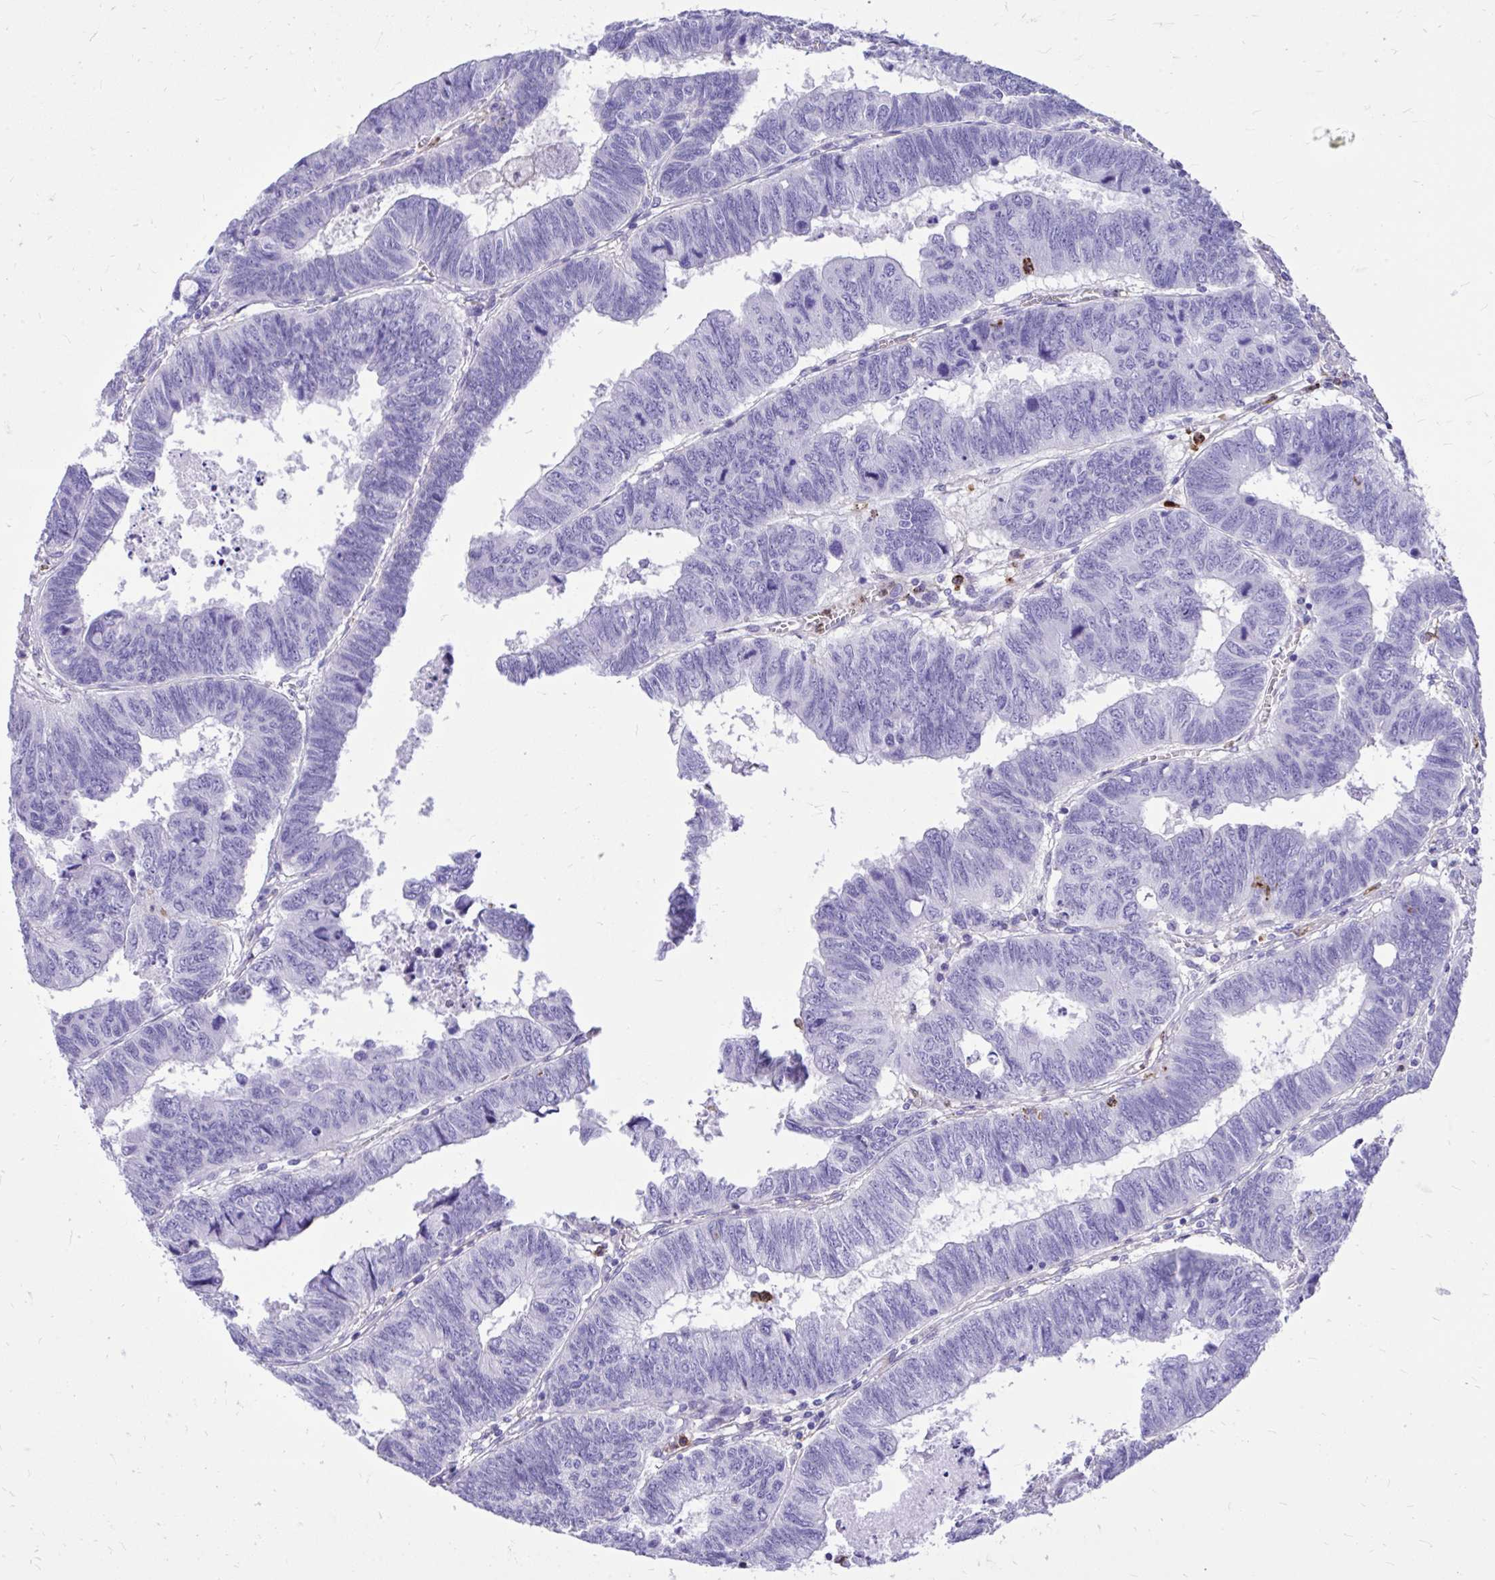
{"staining": {"intensity": "negative", "quantity": "none", "location": "none"}, "tissue": "colorectal cancer", "cell_type": "Tumor cells", "image_type": "cancer", "snomed": [{"axis": "morphology", "description": "Adenocarcinoma, NOS"}, {"axis": "topography", "description": "Colon"}], "caption": "There is no significant expression in tumor cells of colorectal cancer. The staining was performed using DAB (3,3'-diaminobenzidine) to visualize the protein expression in brown, while the nuclei were stained in blue with hematoxylin (Magnification: 20x).", "gene": "TLR7", "patient": {"sex": "male", "age": 62}}